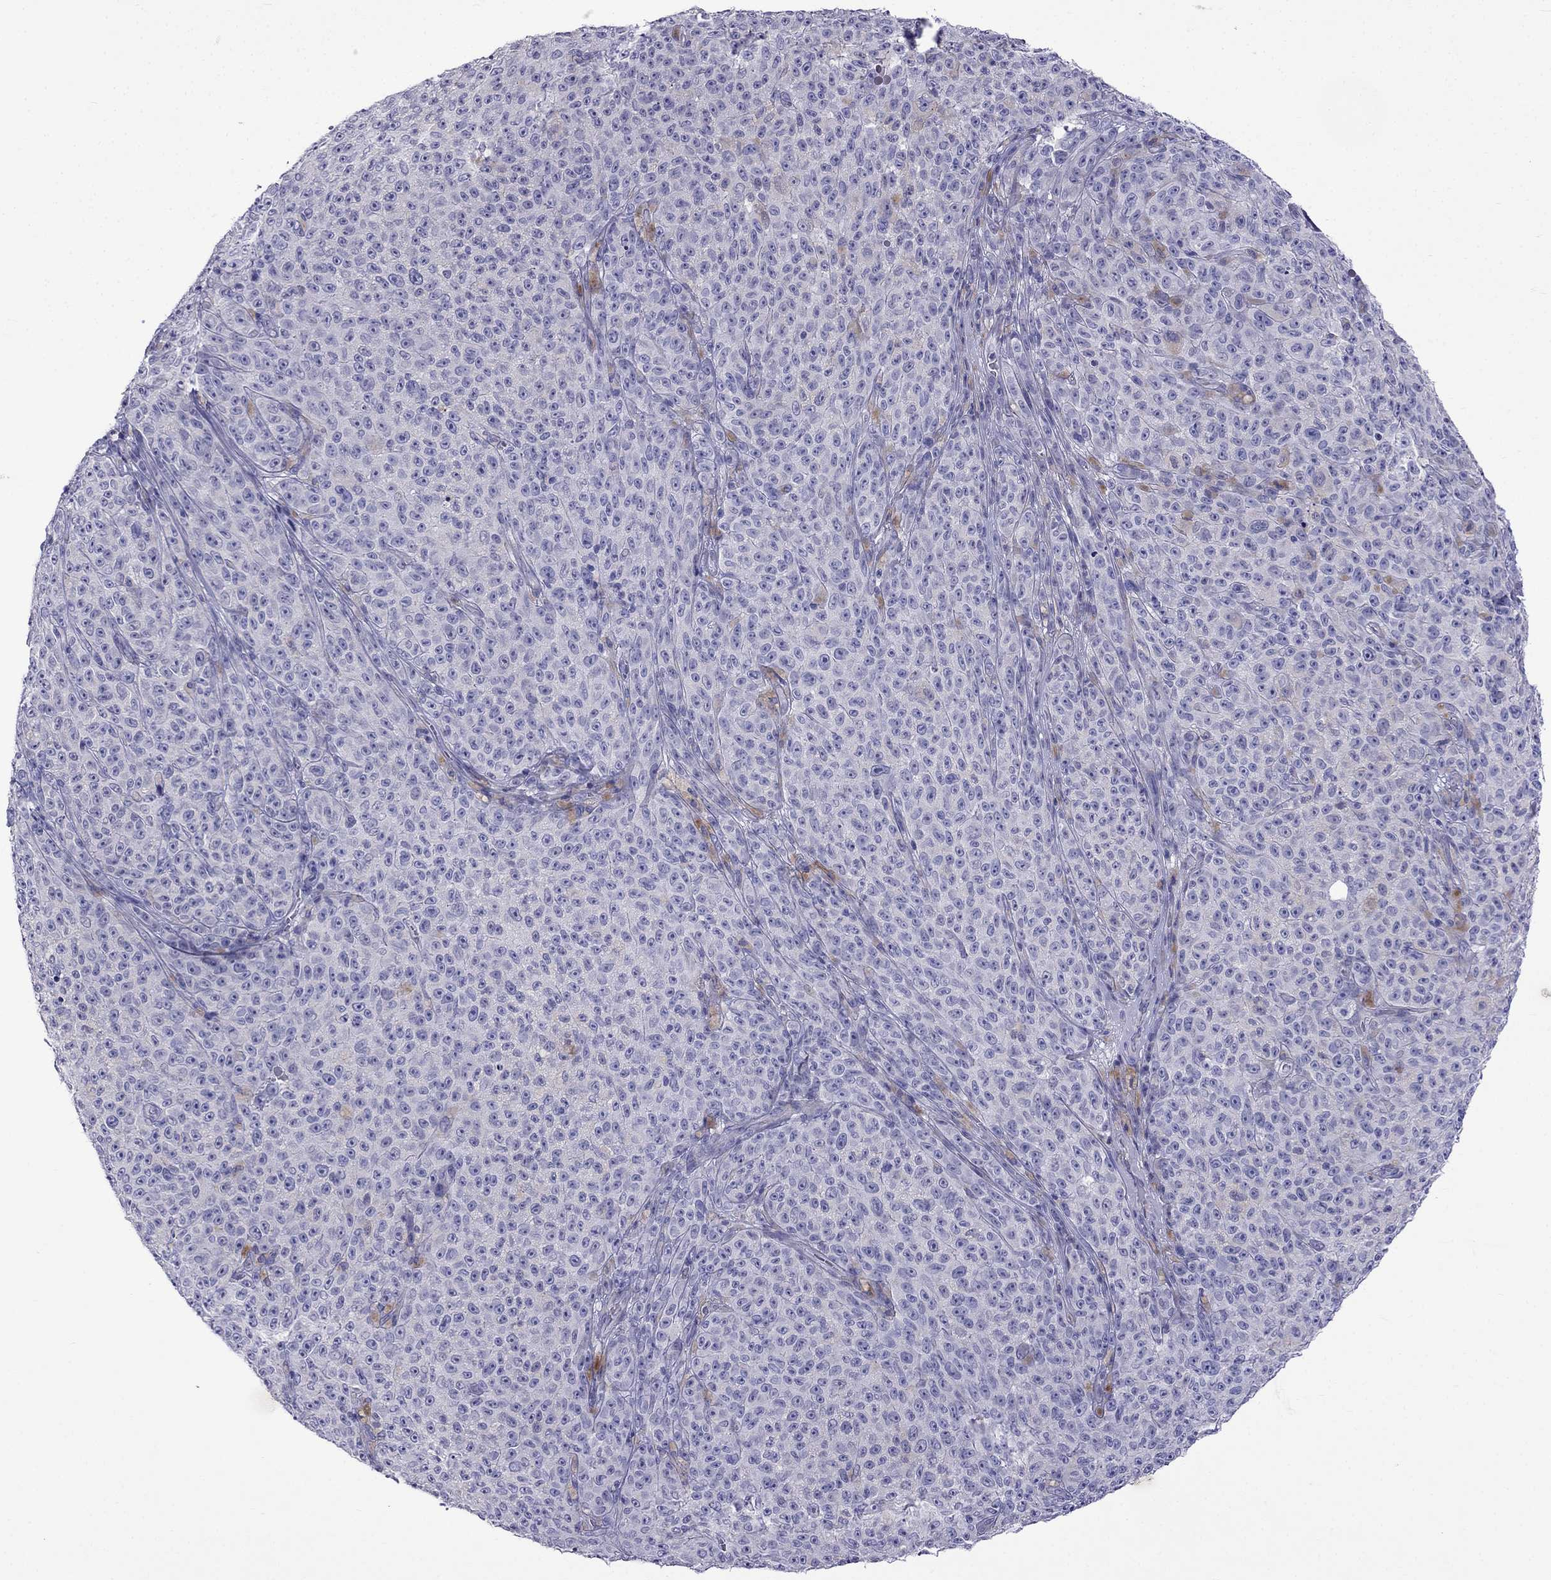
{"staining": {"intensity": "negative", "quantity": "none", "location": "none"}, "tissue": "melanoma", "cell_type": "Tumor cells", "image_type": "cancer", "snomed": [{"axis": "morphology", "description": "Malignant melanoma, NOS"}, {"axis": "topography", "description": "Skin"}], "caption": "This is a histopathology image of immunohistochemistry staining of melanoma, which shows no expression in tumor cells.", "gene": "PATE1", "patient": {"sex": "female", "age": 82}}